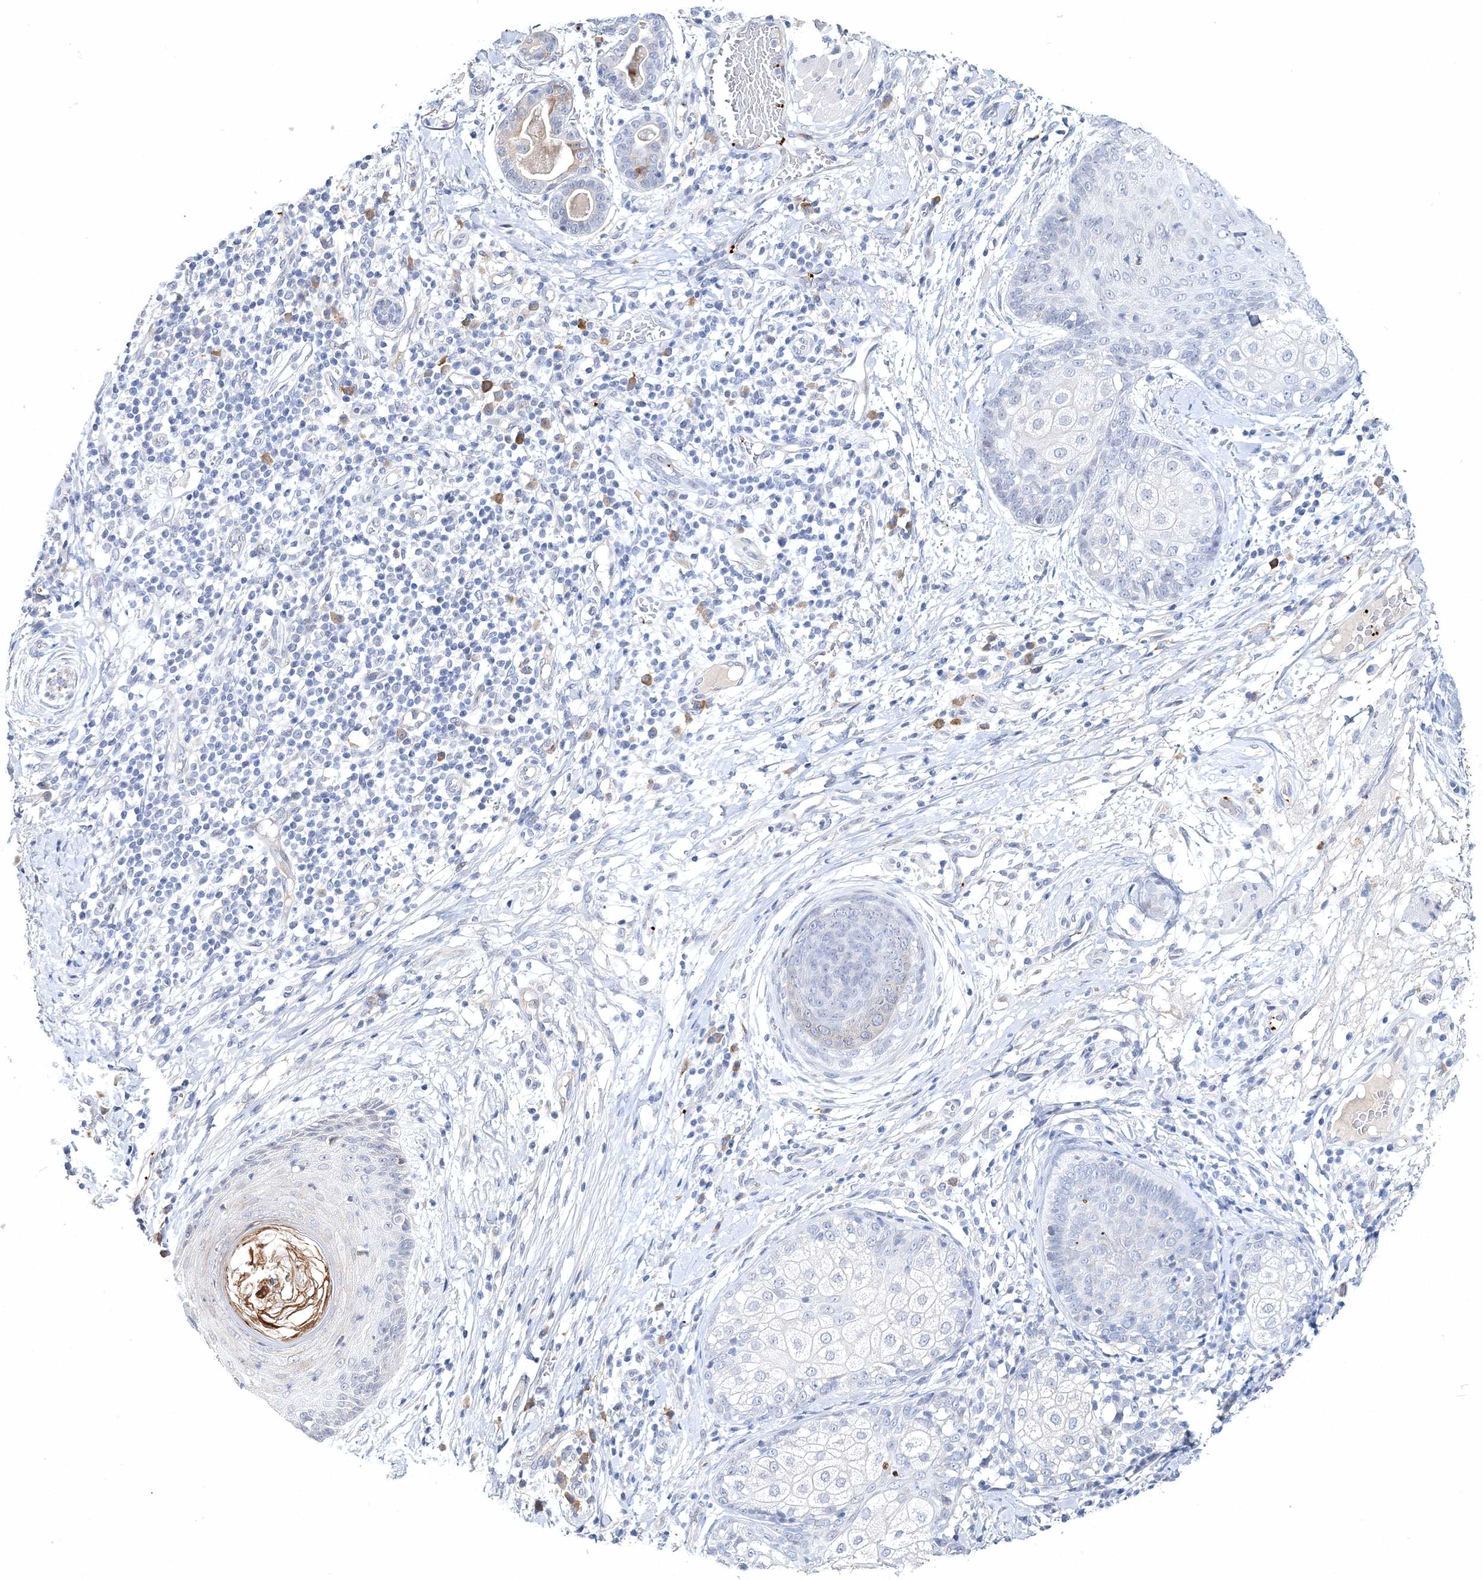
{"staining": {"intensity": "negative", "quantity": "none", "location": "none"}, "tissue": "skin cancer", "cell_type": "Tumor cells", "image_type": "cancer", "snomed": [{"axis": "morphology", "description": "Squamous cell carcinoma, NOS"}, {"axis": "topography", "description": "Skin"}], "caption": "Tumor cells show no significant protein expression in squamous cell carcinoma (skin).", "gene": "MYOZ2", "patient": {"sex": "female", "age": 88}}